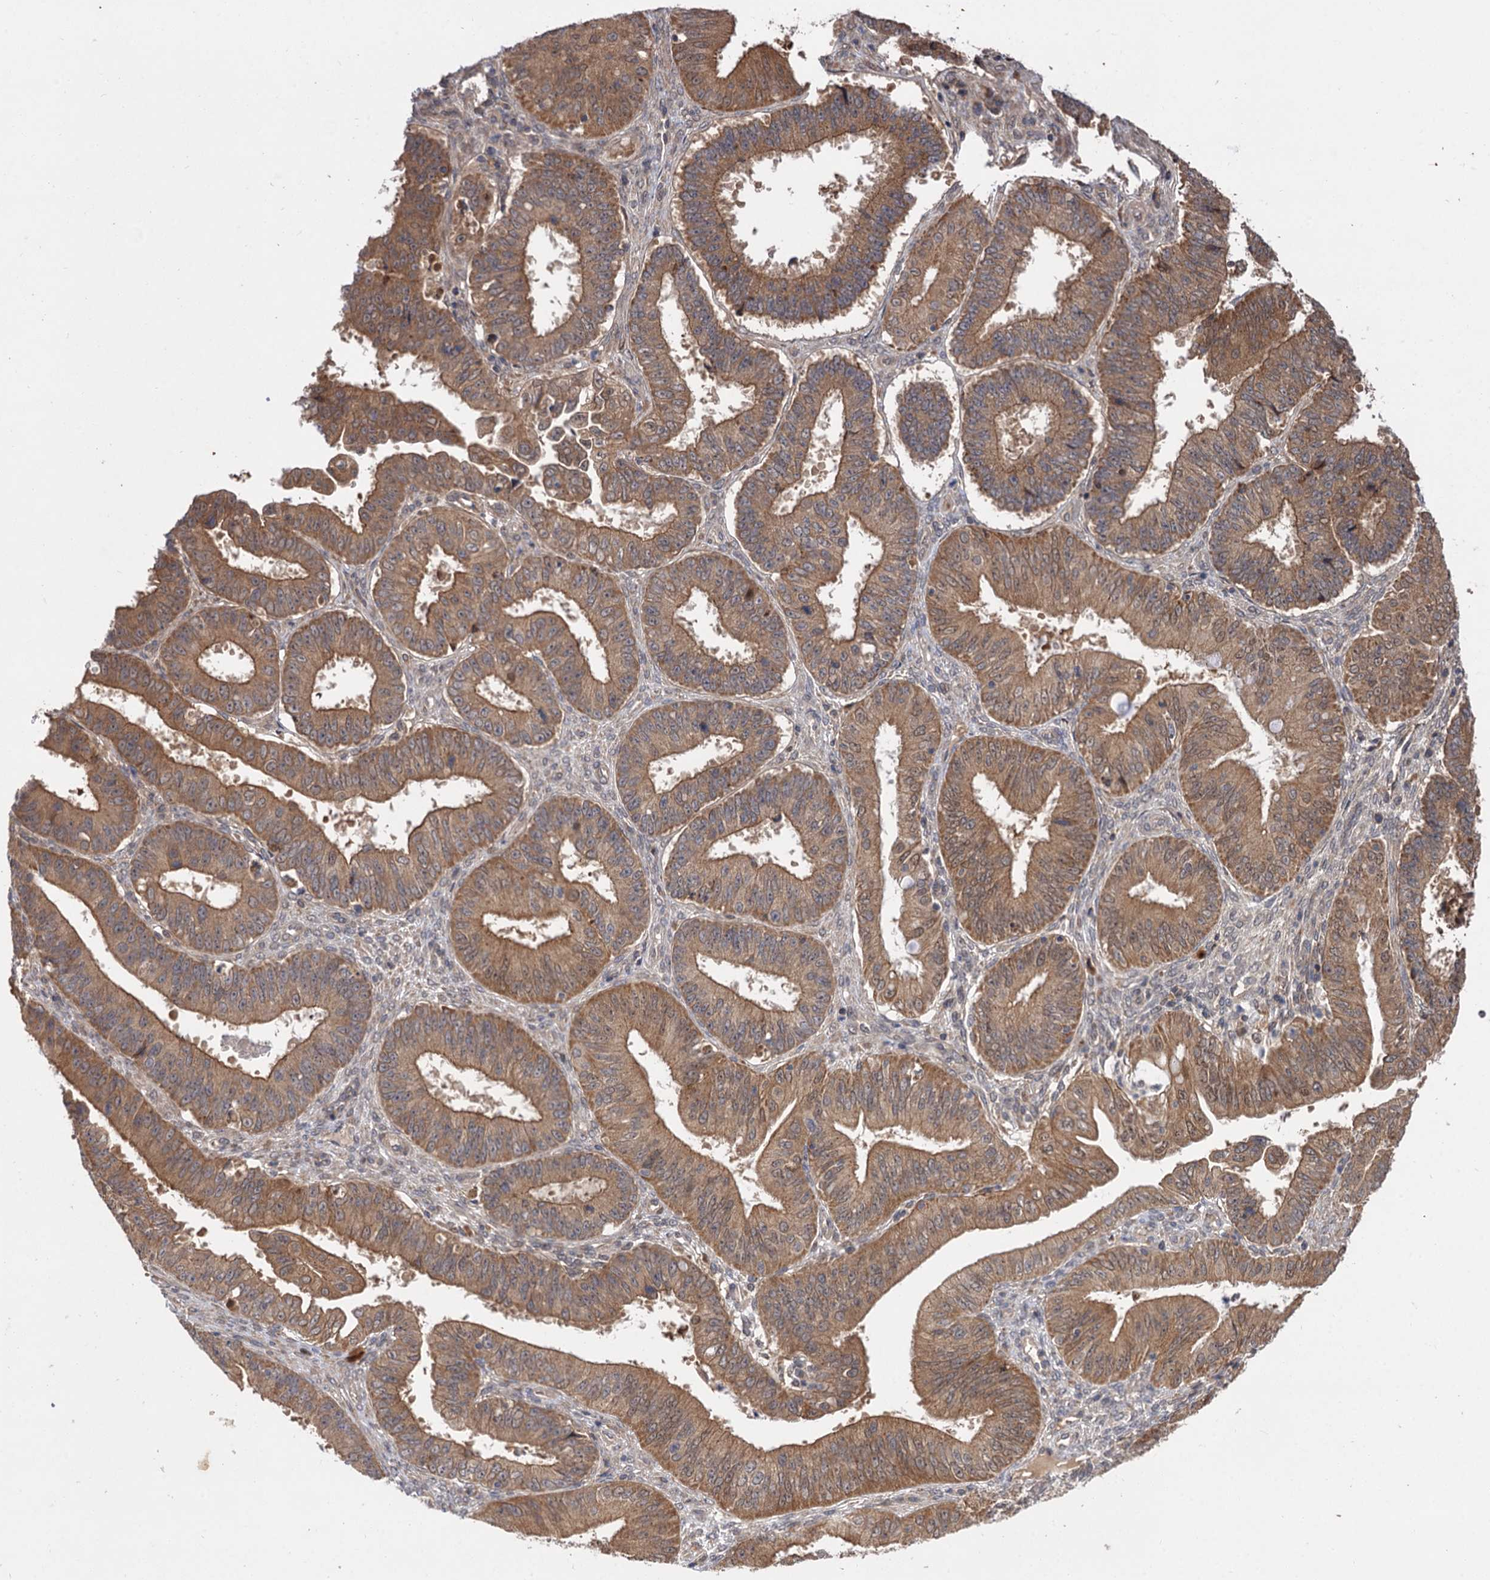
{"staining": {"intensity": "moderate", "quantity": ">75%", "location": "cytoplasmic/membranous"}, "tissue": "ovarian cancer", "cell_type": "Tumor cells", "image_type": "cancer", "snomed": [{"axis": "morphology", "description": "Carcinoma, endometroid"}, {"axis": "topography", "description": "Appendix"}, {"axis": "topography", "description": "Ovary"}], "caption": "Protein expression analysis of human endometroid carcinoma (ovarian) reveals moderate cytoplasmic/membranous expression in about >75% of tumor cells.", "gene": "FBXW8", "patient": {"sex": "female", "age": 42}}